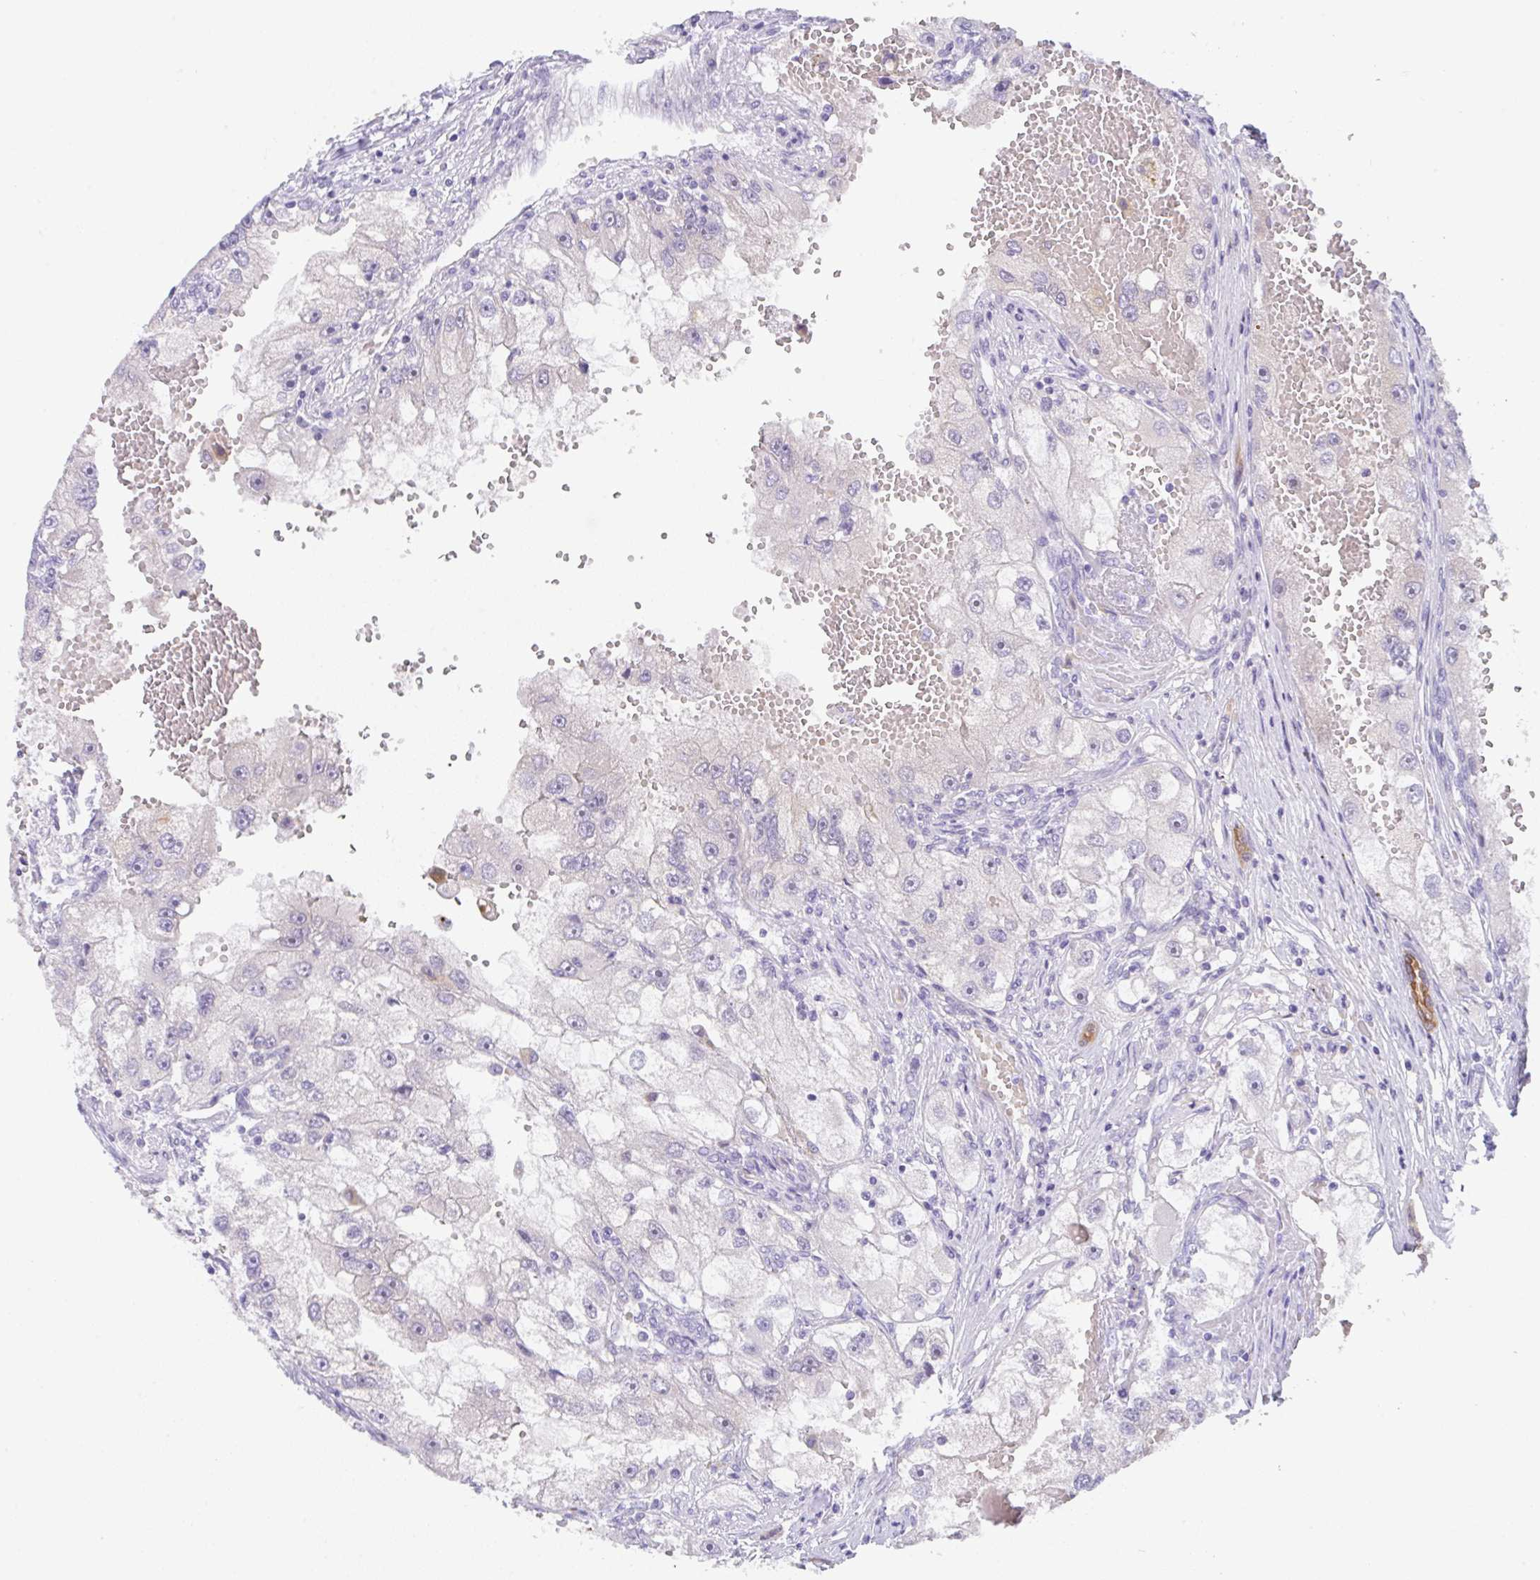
{"staining": {"intensity": "negative", "quantity": "none", "location": "none"}, "tissue": "renal cancer", "cell_type": "Tumor cells", "image_type": "cancer", "snomed": [{"axis": "morphology", "description": "Adenocarcinoma, NOS"}, {"axis": "topography", "description": "Kidney"}], "caption": "Tumor cells show no significant protein expression in renal cancer.", "gene": "TRAF4", "patient": {"sex": "male", "age": 63}}